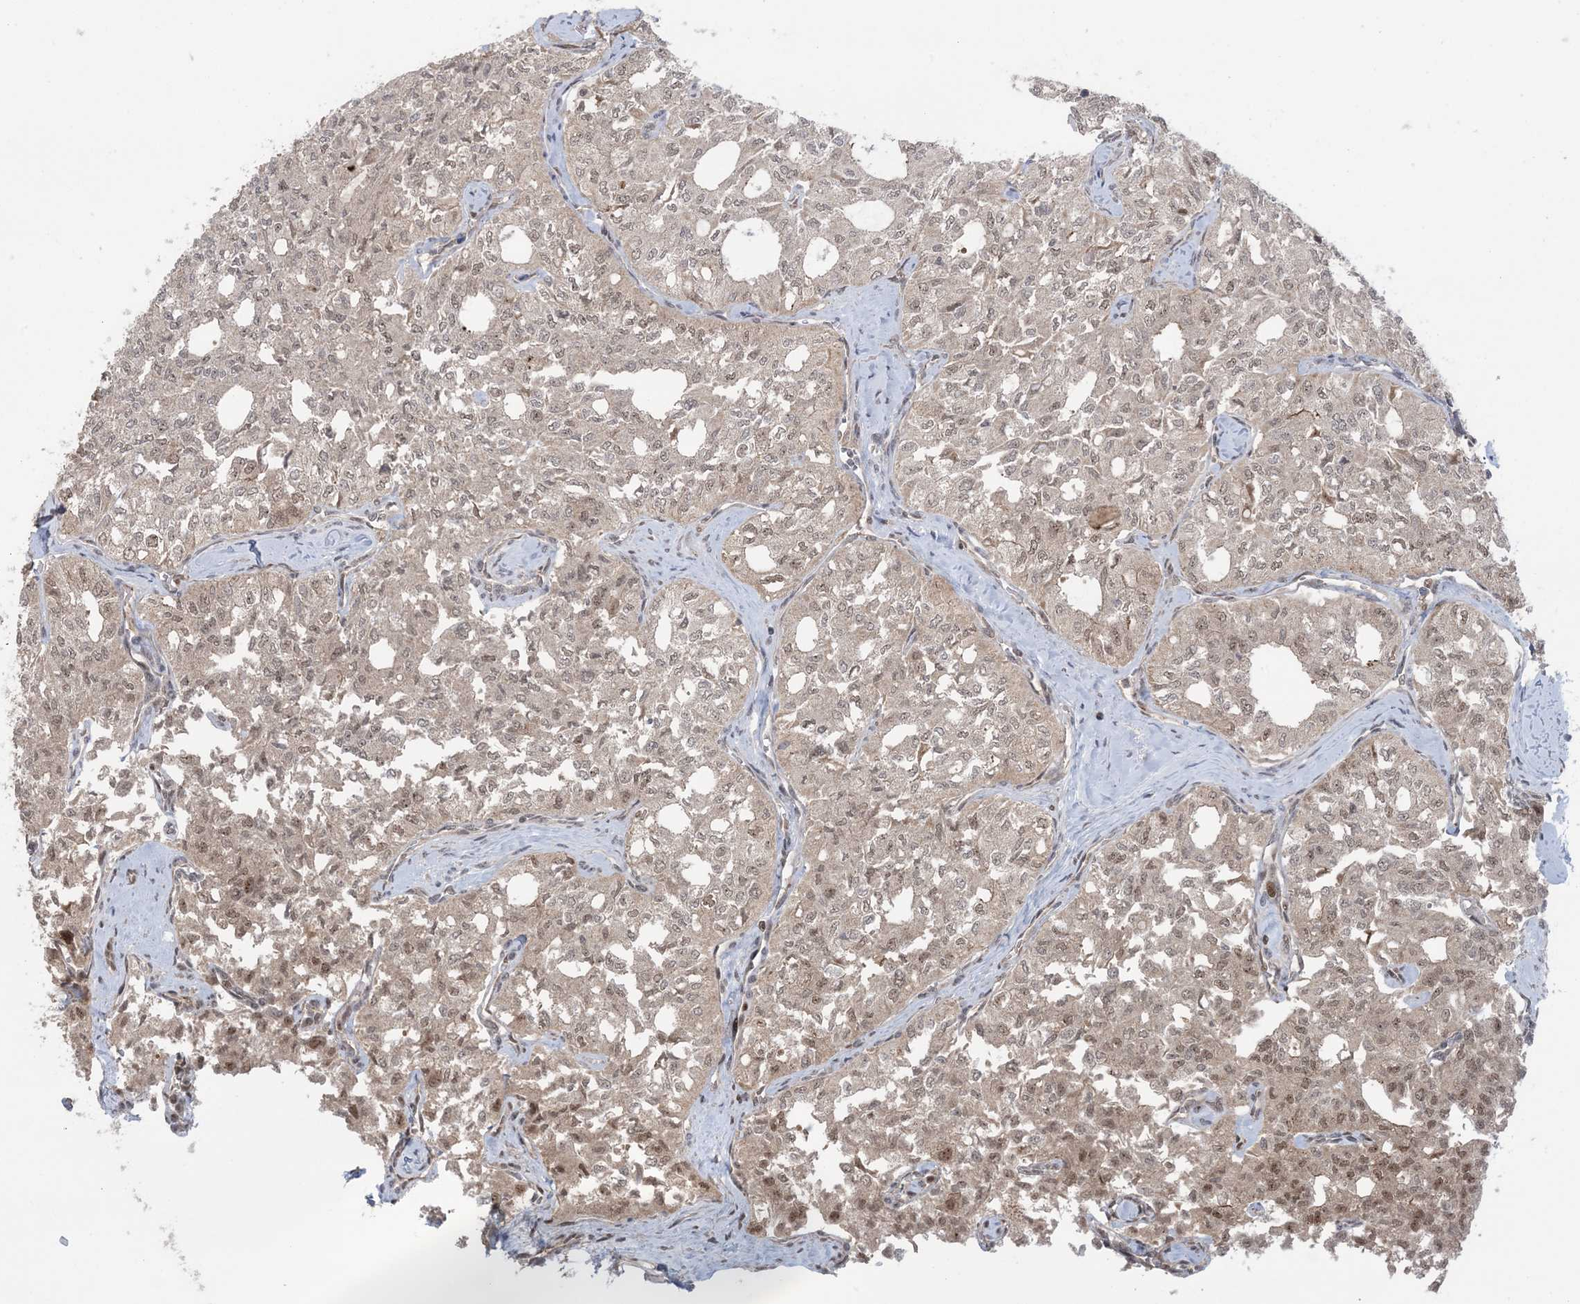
{"staining": {"intensity": "moderate", "quantity": ">75%", "location": "nuclear"}, "tissue": "thyroid cancer", "cell_type": "Tumor cells", "image_type": "cancer", "snomed": [{"axis": "morphology", "description": "Follicular adenoma carcinoma, NOS"}, {"axis": "topography", "description": "Thyroid gland"}], "caption": "Thyroid cancer tissue displays moderate nuclear positivity in approximately >75% of tumor cells, visualized by immunohistochemistry.", "gene": "ZNF710", "patient": {"sex": "male", "age": 75}}